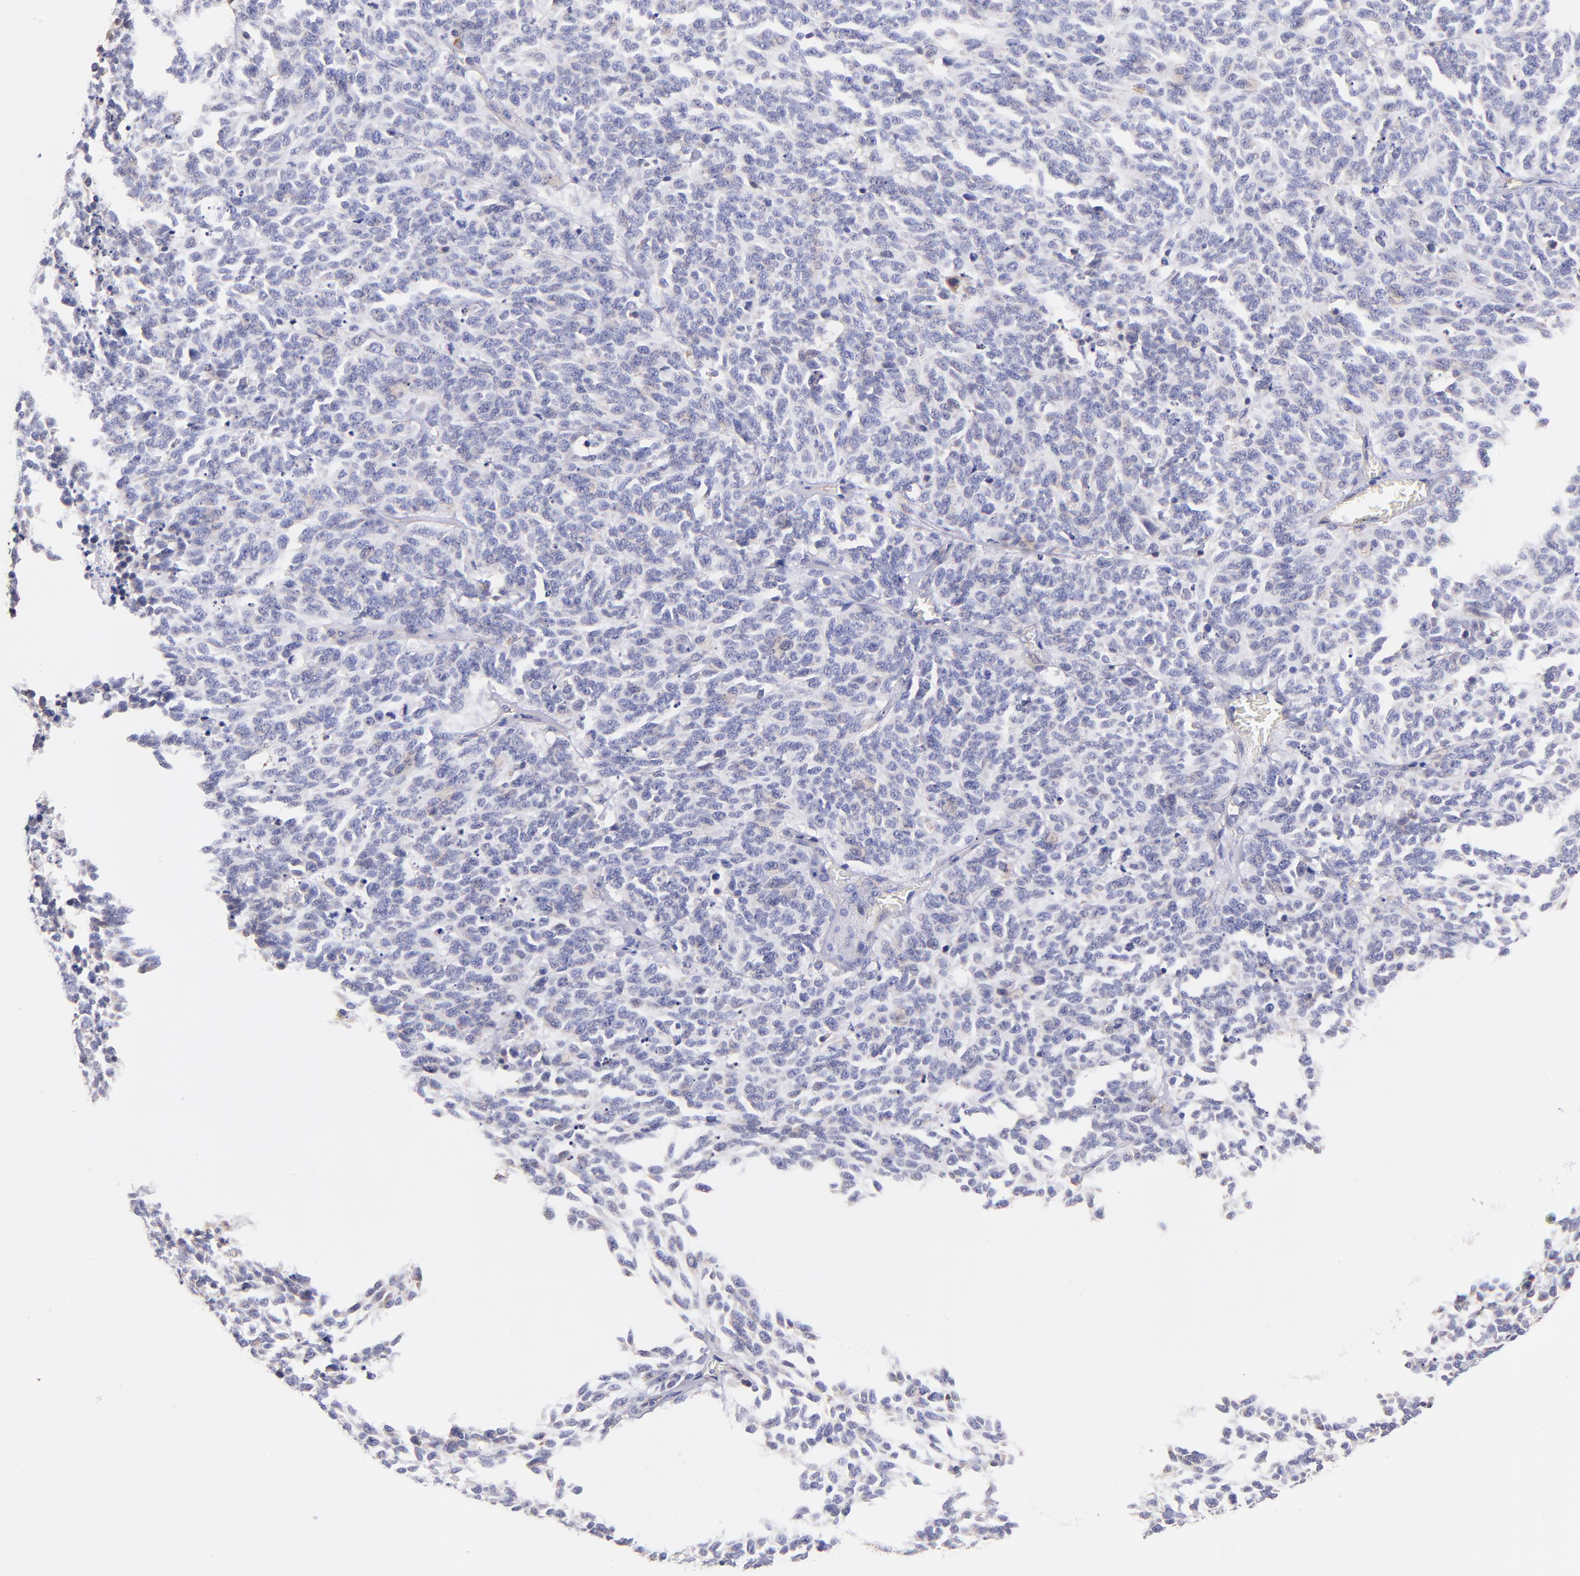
{"staining": {"intensity": "negative", "quantity": "none", "location": "none"}, "tissue": "lung cancer", "cell_type": "Tumor cells", "image_type": "cancer", "snomed": [{"axis": "morphology", "description": "Neoplasm, malignant, NOS"}, {"axis": "topography", "description": "Lung"}], "caption": "A micrograph of human lung cancer (neoplasm (malignant)) is negative for staining in tumor cells.", "gene": "PREX1", "patient": {"sex": "female", "age": 58}}